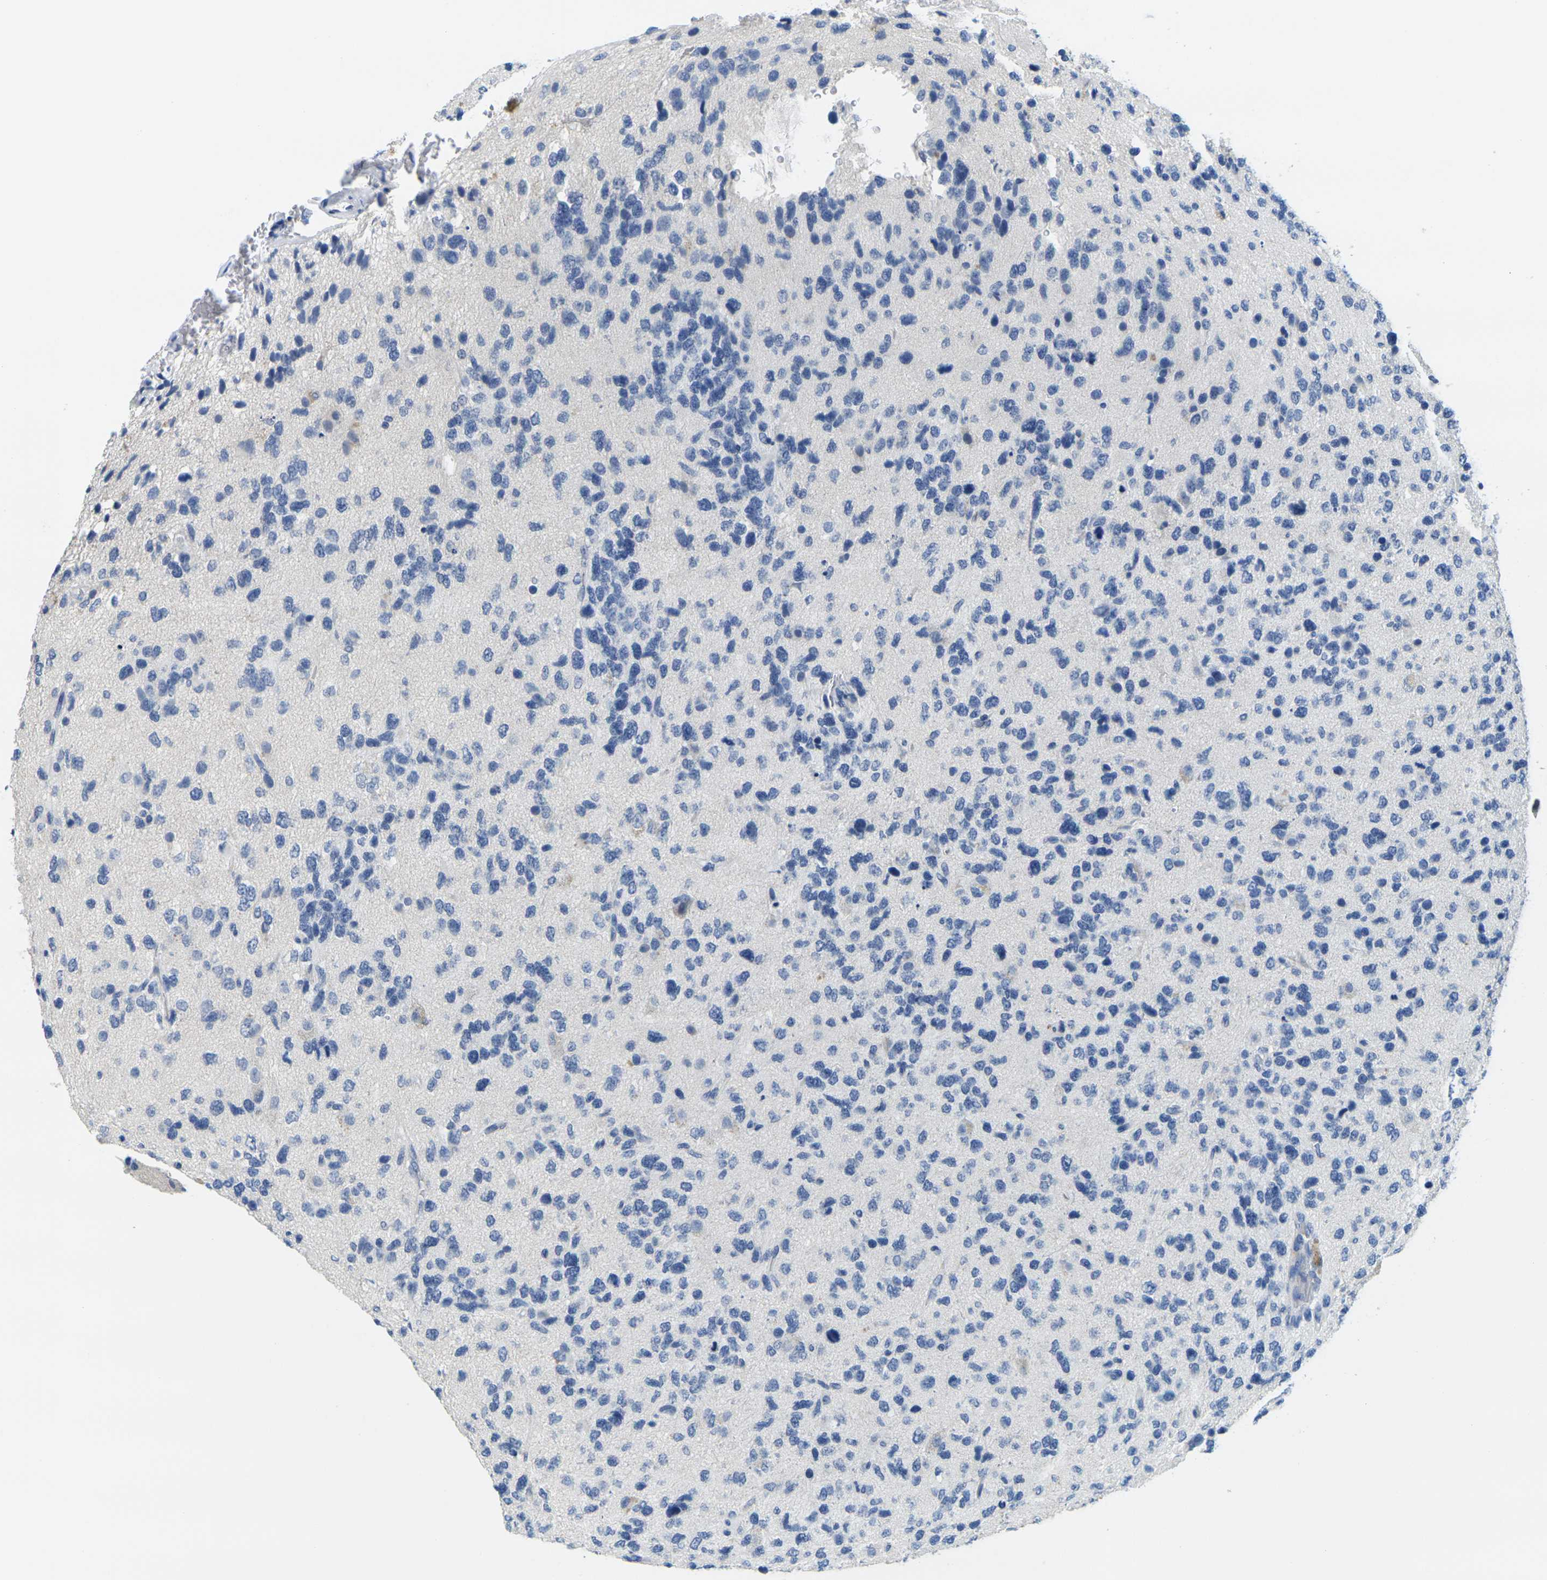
{"staining": {"intensity": "negative", "quantity": "none", "location": "none"}, "tissue": "glioma", "cell_type": "Tumor cells", "image_type": "cancer", "snomed": [{"axis": "morphology", "description": "Glioma, malignant, High grade"}, {"axis": "topography", "description": "Brain"}], "caption": "Tumor cells show no significant protein positivity in malignant glioma (high-grade).", "gene": "FAM3D", "patient": {"sex": "female", "age": 58}}